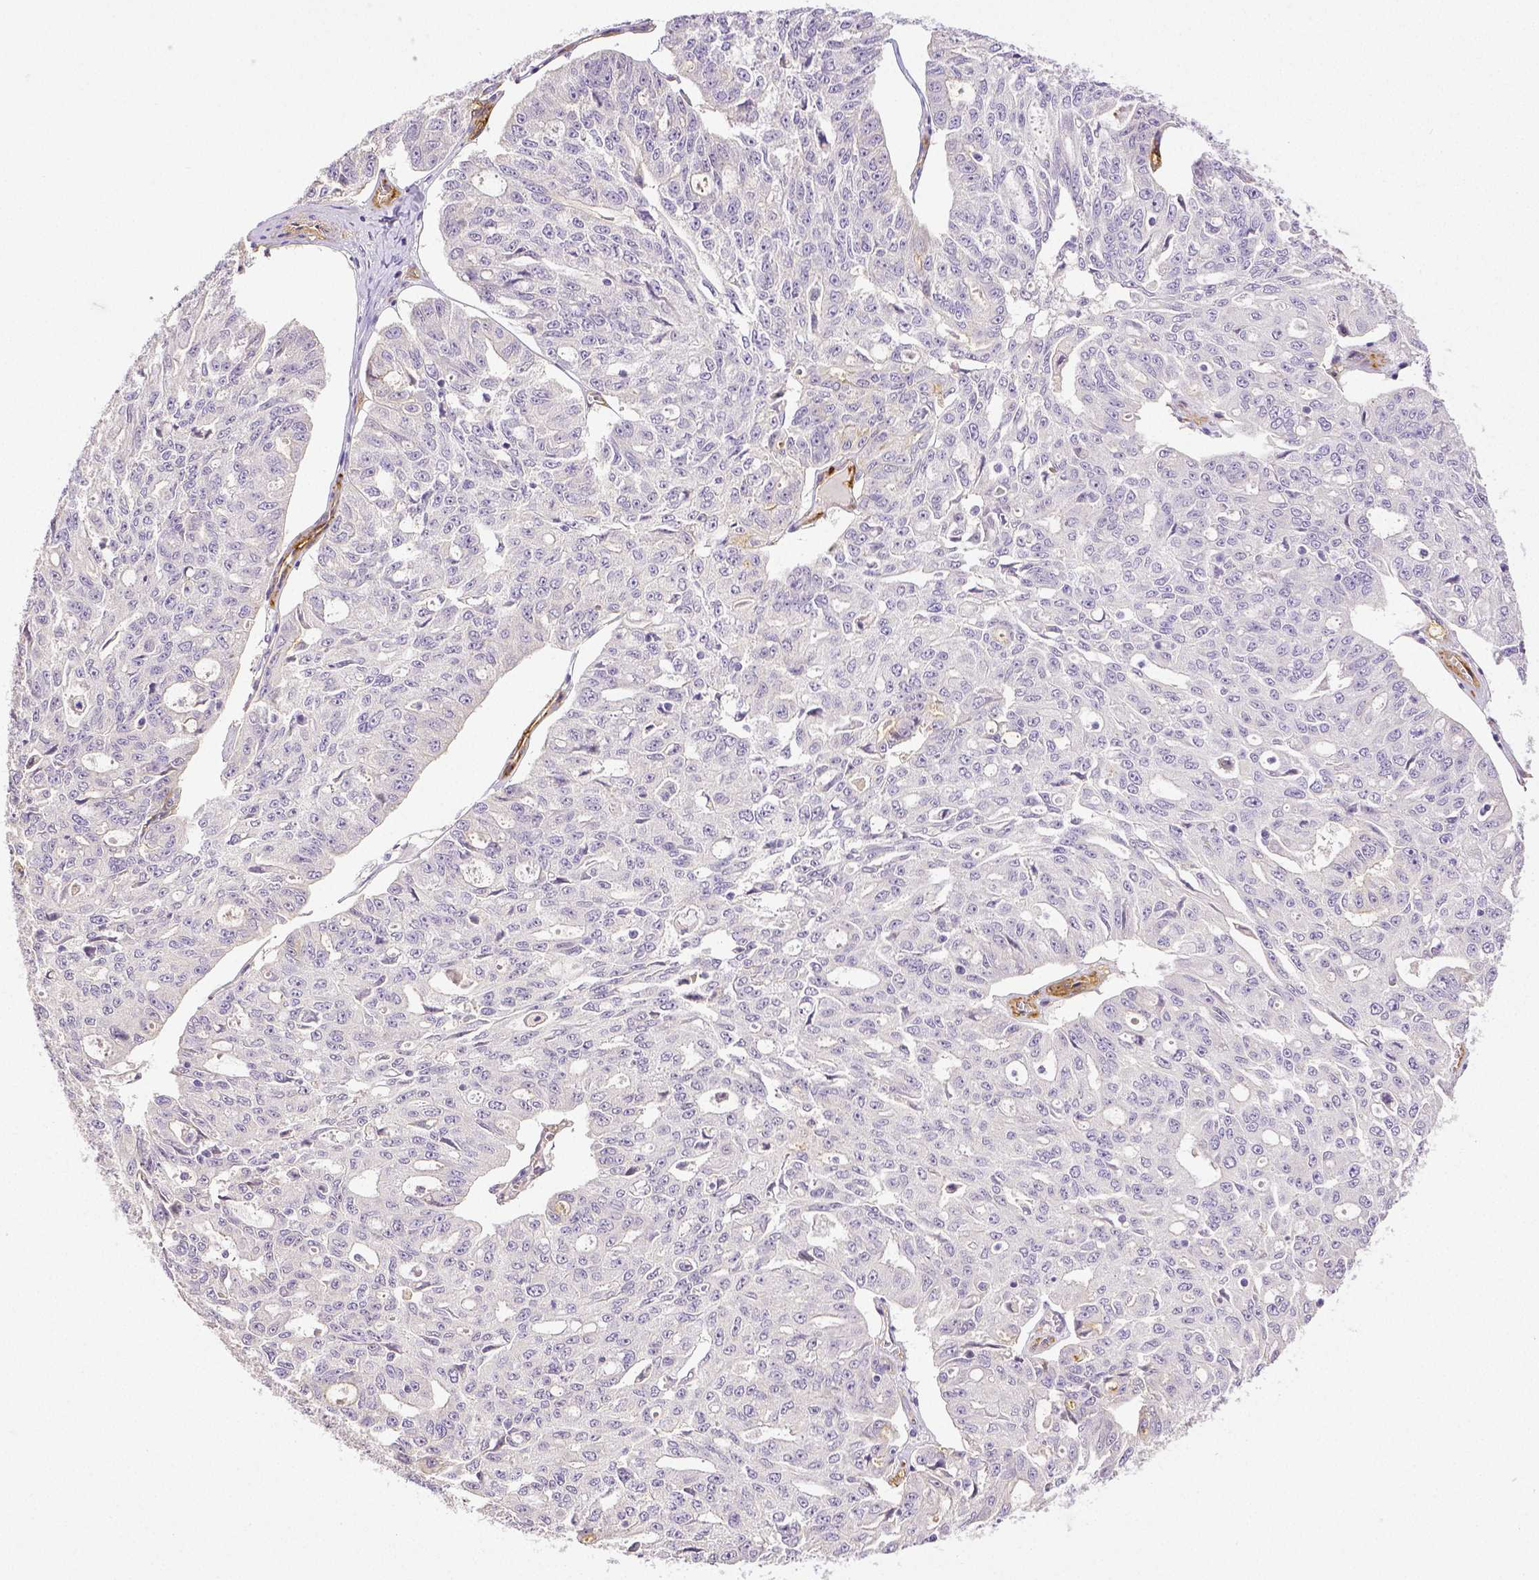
{"staining": {"intensity": "negative", "quantity": "none", "location": "none"}, "tissue": "ovarian cancer", "cell_type": "Tumor cells", "image_type": "cancer", "snomed": [{"axis": "morphology", "description": "Carcinoma, endometroid"}, {"axis": "topography", "description": "Ovary"}], "caption": "Tumor cells show no significant protein staining in endometroid carcinoma (ovarian).", "gene": "THY1", "patient": {"sex": "female", "age": 65}}